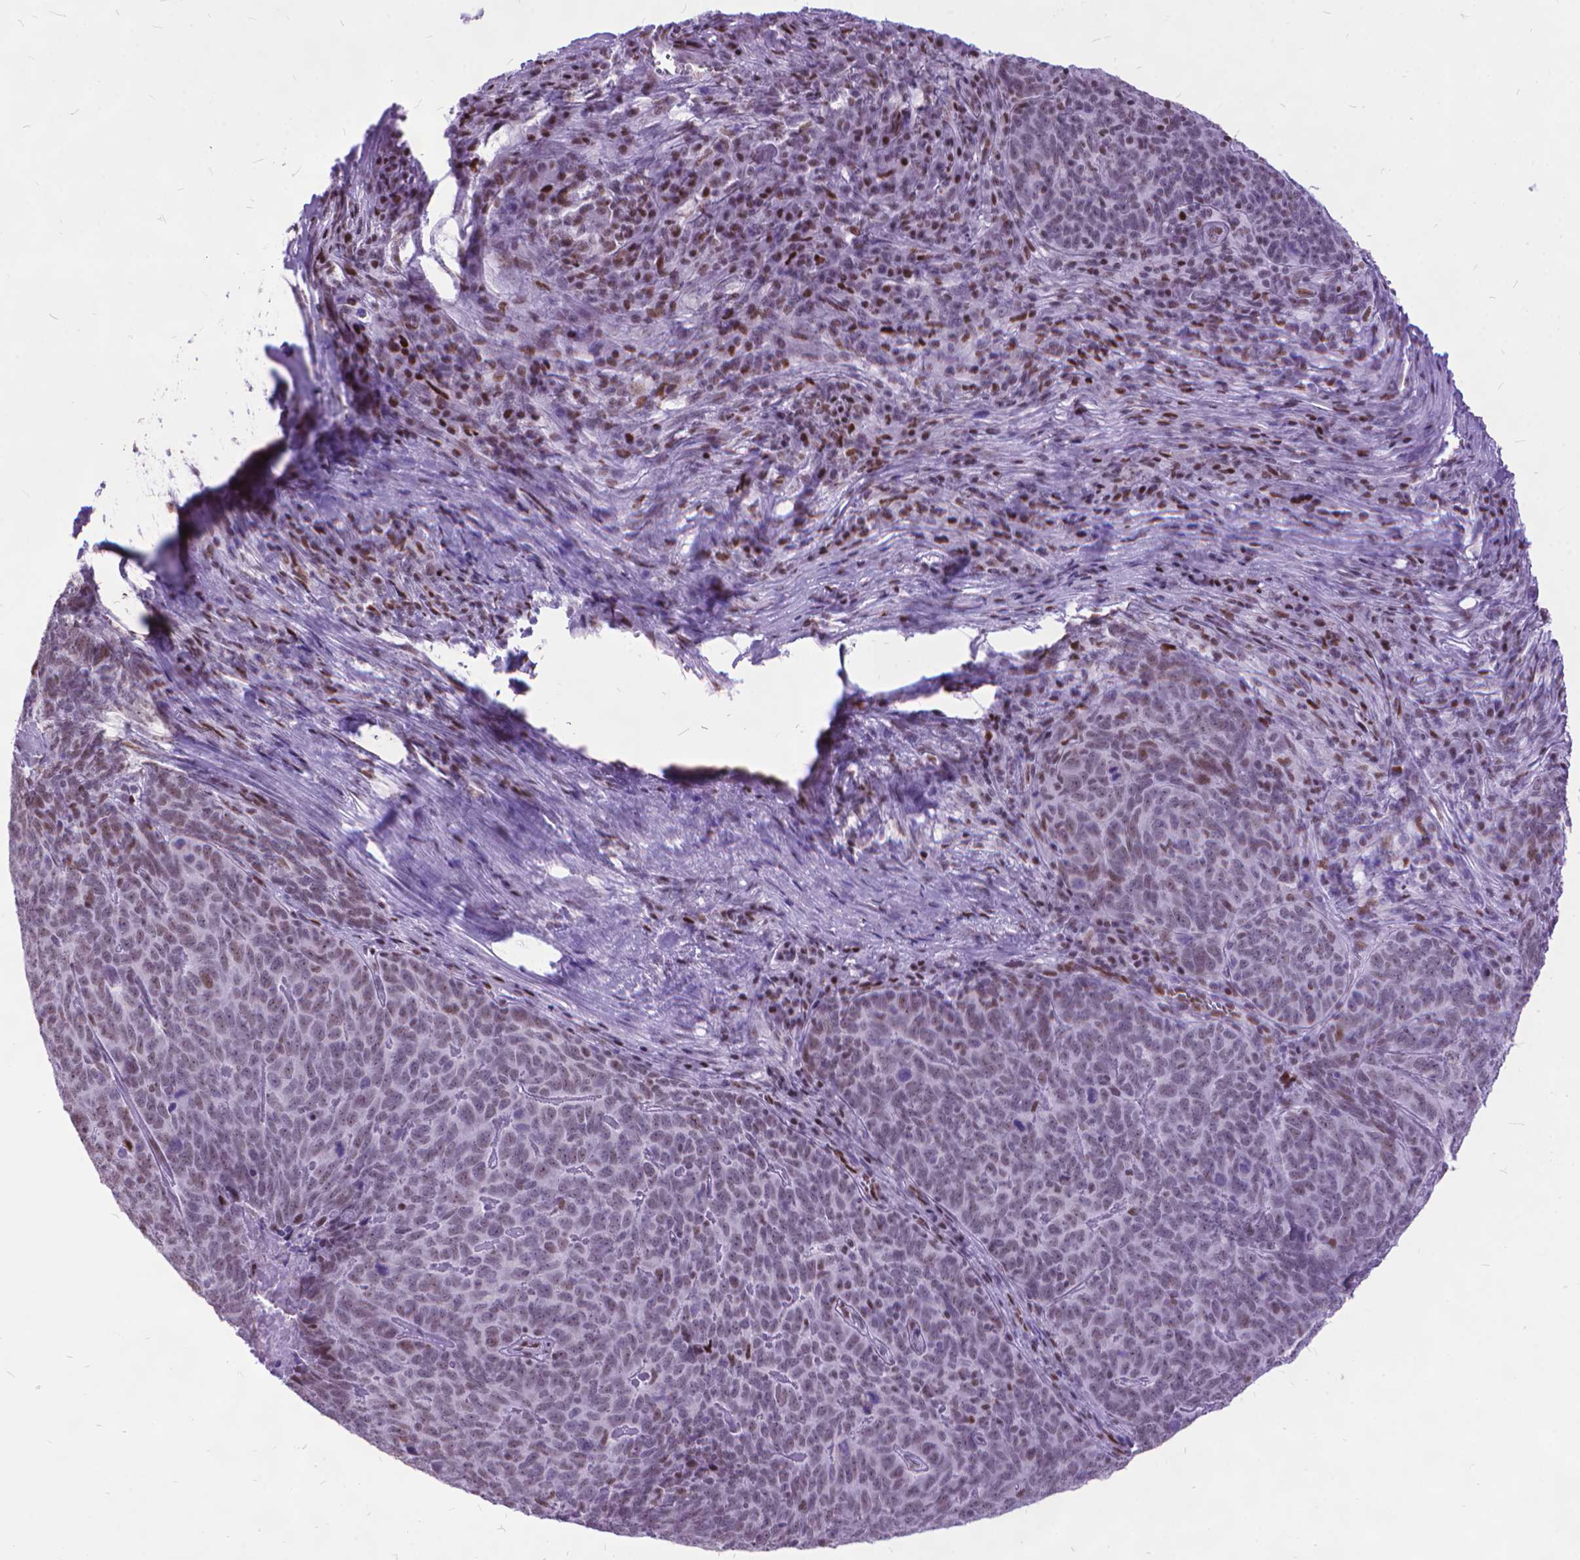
{"staining": {"intensity": "weak", "quantity": "25%-75%", "location": "nuclear"}, "tissue": "skin cancer", "cell_type": "Tumor cells", "image_type": "cancer", "snomed": [{"axis": "morphology", "description": "Squamous cell carcinoma, NOS"}, {"axis": "topography", "description": "Skin"}, {"axis": "topography", "description": "Anal"}], "caption": "Skin cancer stained for a protein (brown) reveals weak nuclear positive positivity in approximately 25%-75% of tumor cells.", "gene": "POLE4", "patient": {"sex": "female", "age": 51}}